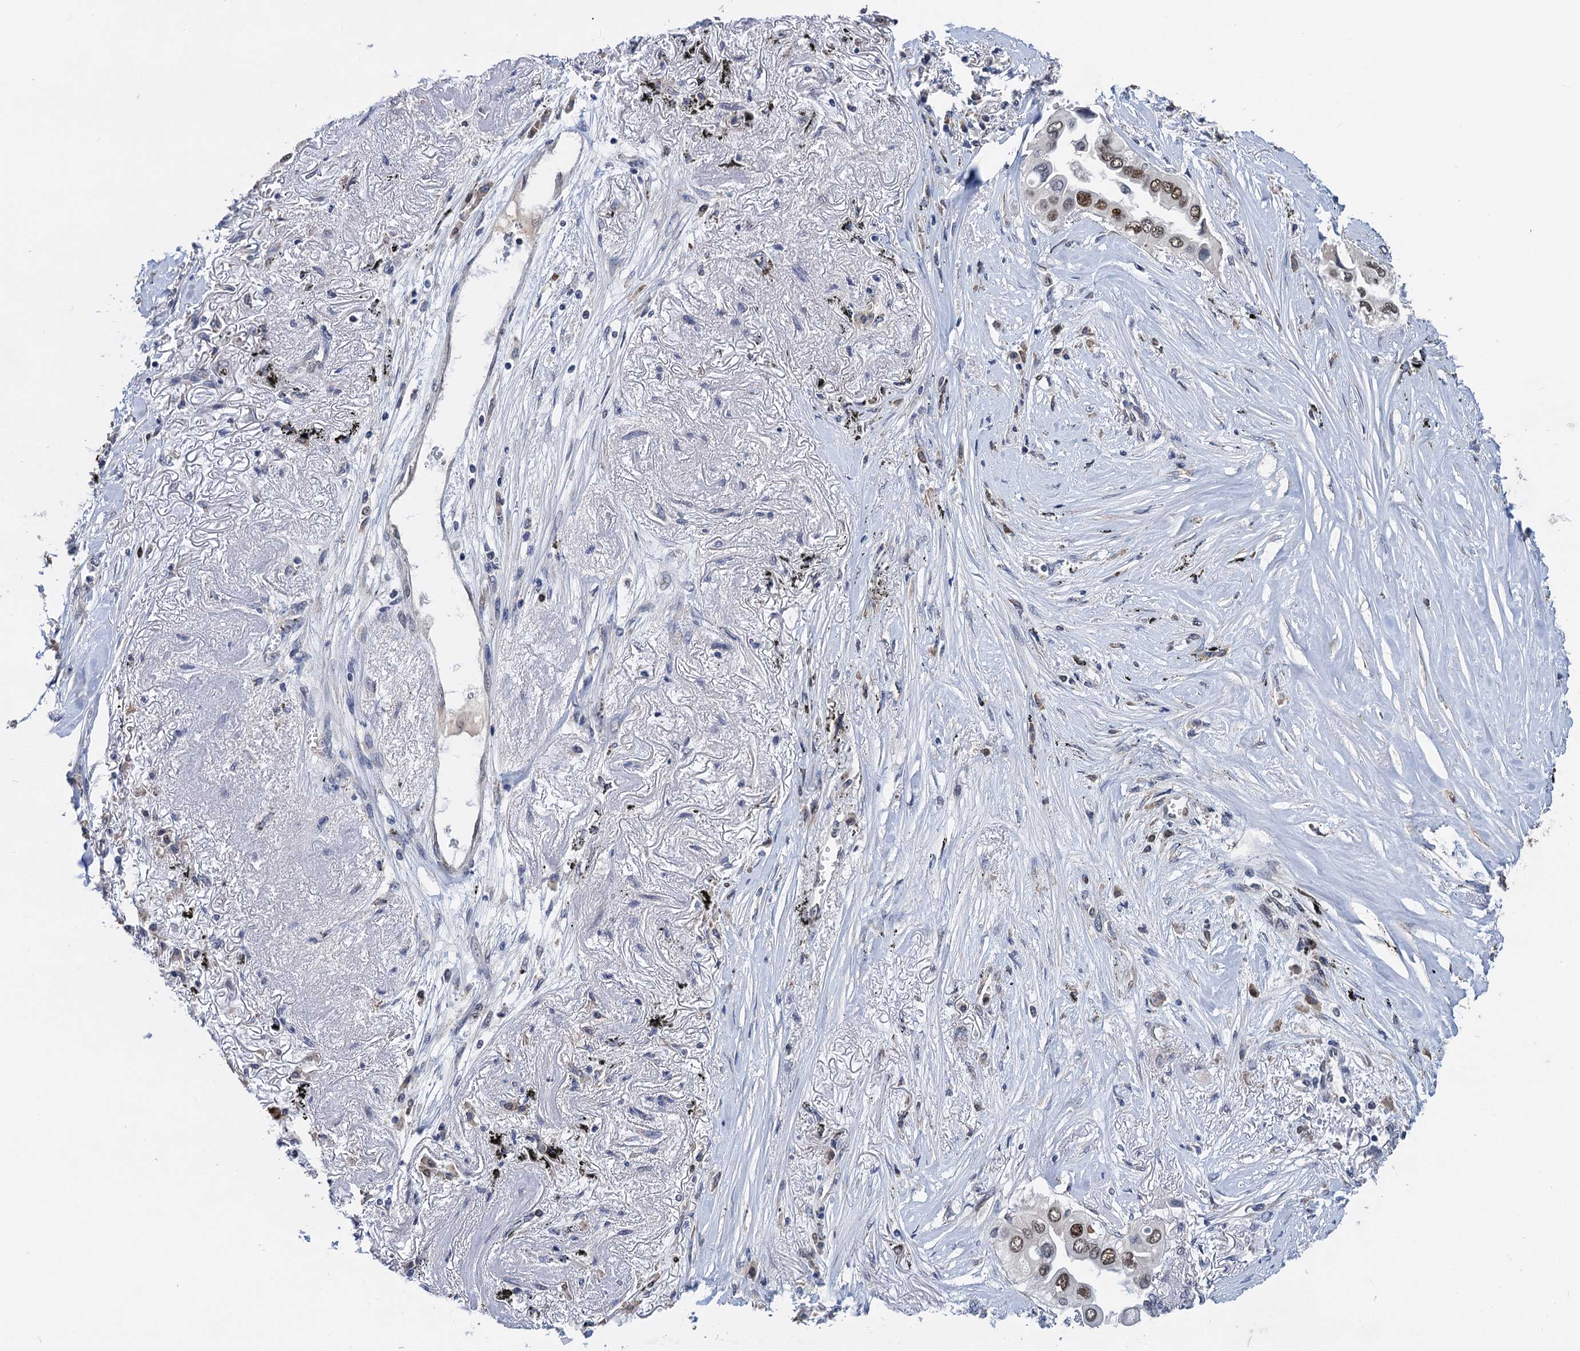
{"staining": {"intensity": "moderate", "quantity": ">75%", "location": "nuclear"}, "tissue": "lung cancer", "cell_type": "Tumor cells", "image_type": "cancer", "snomed": [{"axis": "morphology", "description": "Adenocarcinoma, NOS"}, {"axis": "topography", "description": "Lung"}], "caption": "Human adenocarcinoma (lung) stained for a protein (brown) reveals moderate nuclear positive expression in about >75% of tumor cells.", "gene": "TSEN34", "patient": {"sex": "female", "age": 76}}